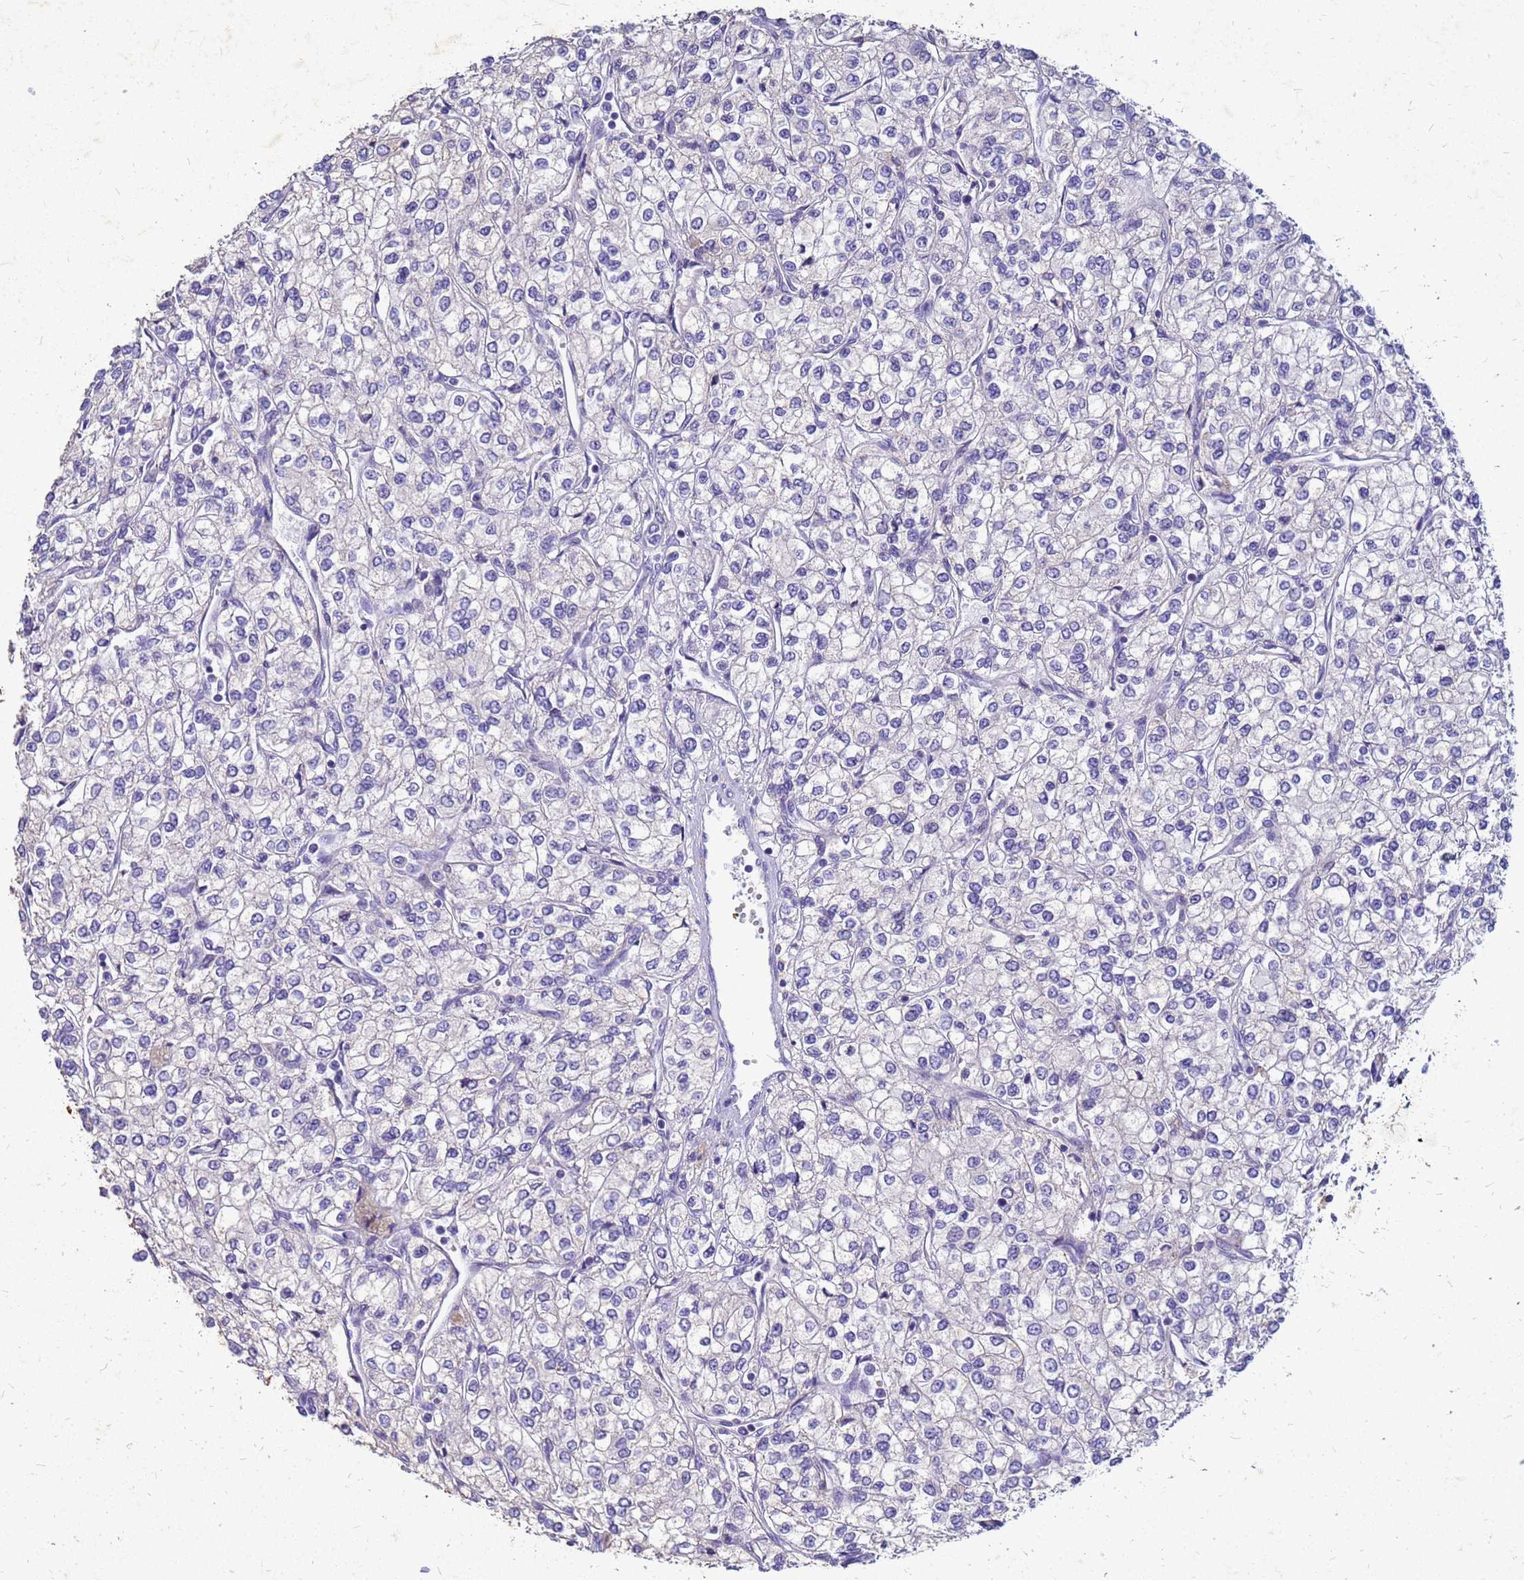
{"staining": {"intensity": "negative", "quantity": "none", "location": "none"}, "tissue": "renal cancer", "cell_type": "Tumor cells", "image_type": "cancer", "snomed": [{"axis": "morphology", "description": "Adenocarcinoma, NOS"}, {"axis": "topography", "description": "Kidney"}], "caption": "IHC photomicrograph of human renal adenocarcinoma stained for a protein (brown), which reveals no staining in tumor cells.", "gene": "AKR1C1", "patient": {"sex": "male", "age": 80}}